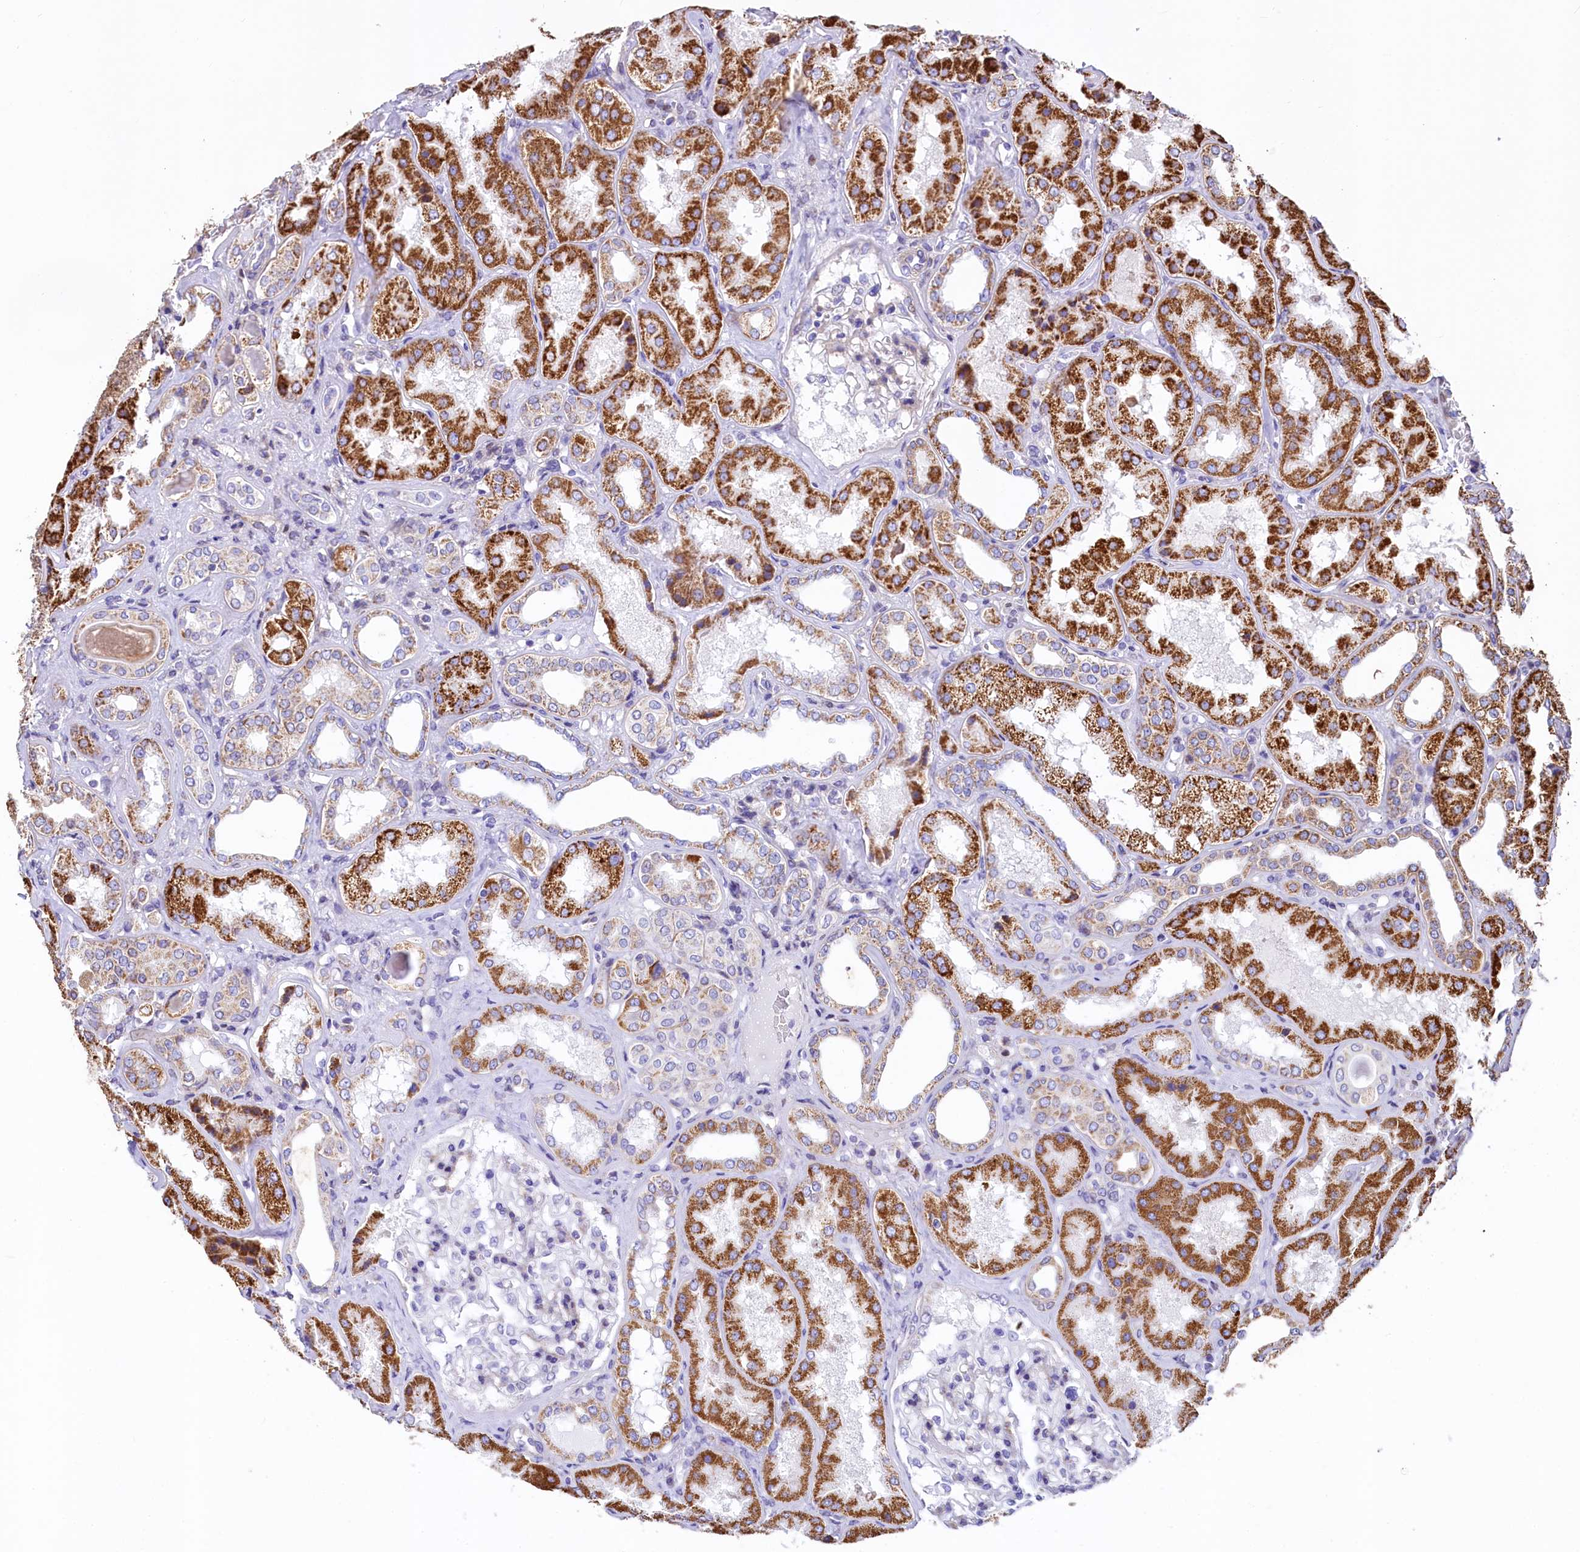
{"staining": {"intensity": "negative", "quantity": "none", "location": "none"}, "tissue": "kidney", "cell_type": "Cells in glomeruli", "image_type": "normal", "snomed": [{"axis": "morphology", "description": "Normal tissue, NOS"}, {"axis": "topography", "description": "Kidney"}], "caption": "DAB (3,3'-diaminobenzidine) immunohistochemical staining of unremarkable human kidney shows no significant expression in cells in glomeruli. Brightfield microscopy of immunohistochemistry (IHC) stained with DAB (brown) and hematoxylin (blue), captured at high magnification.", "gene": "VWCE", "patient": {"sex": "female", "age": 56}}